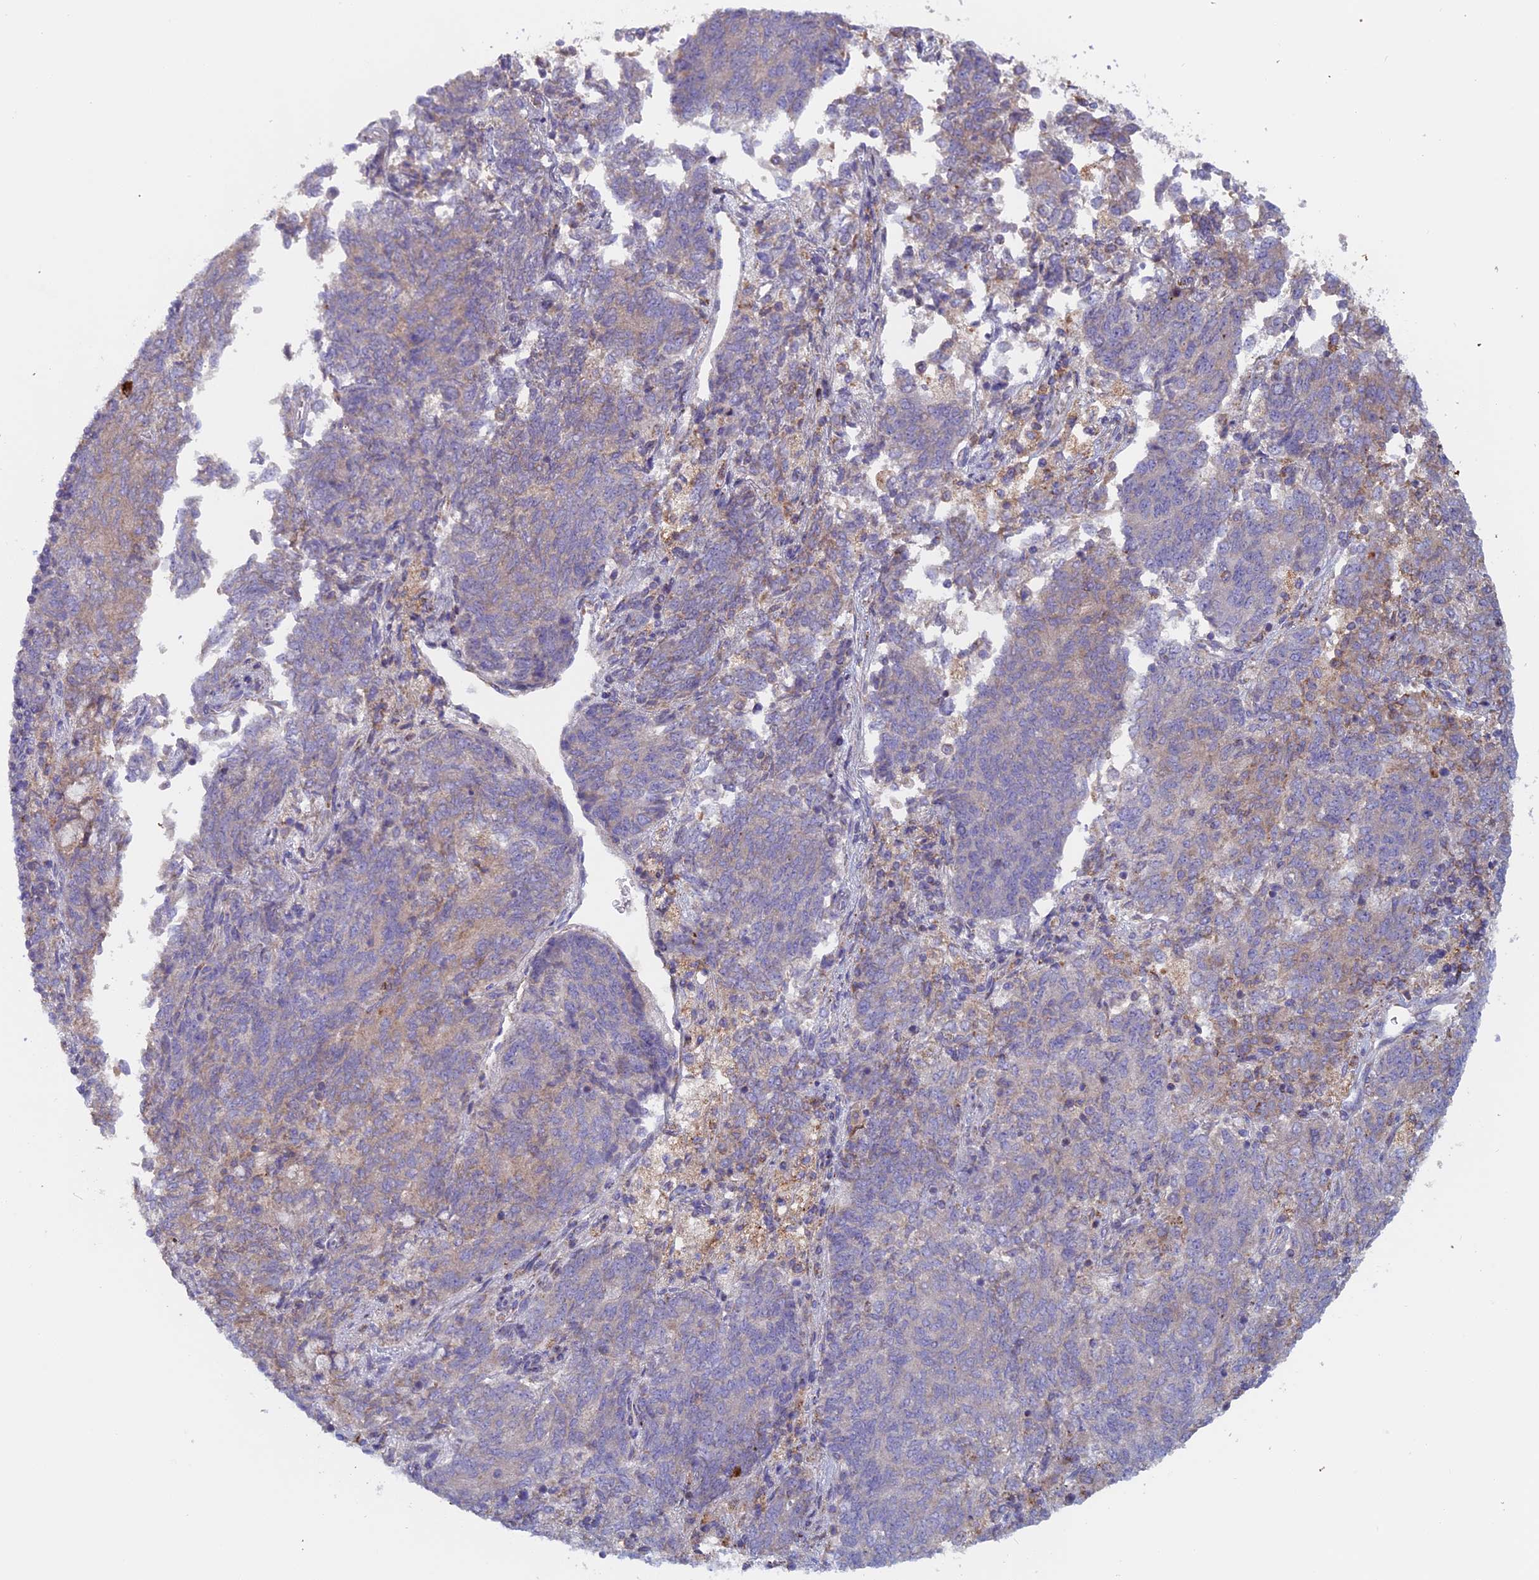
{"staining": {"intensity": "weak", "quantity": "<25%", "location": "cytoplasmic/membranous"}, "tissue": "endometrial cancer", "cell_type": "Tumor cells", "image_type": "cancer", "snomed": [{"axis": "morphology", "description": "Adenocarcinoma, NOS"}, {"axis": "topography", "description": "Endometrium"}], "caption": "The immunohistochemistry micrograph has no significant expression in tumor cells of endometrial adenocarcinoma tissue.", "gene": "IFTAP", "patient": {"sex": "female", "age": 80}}